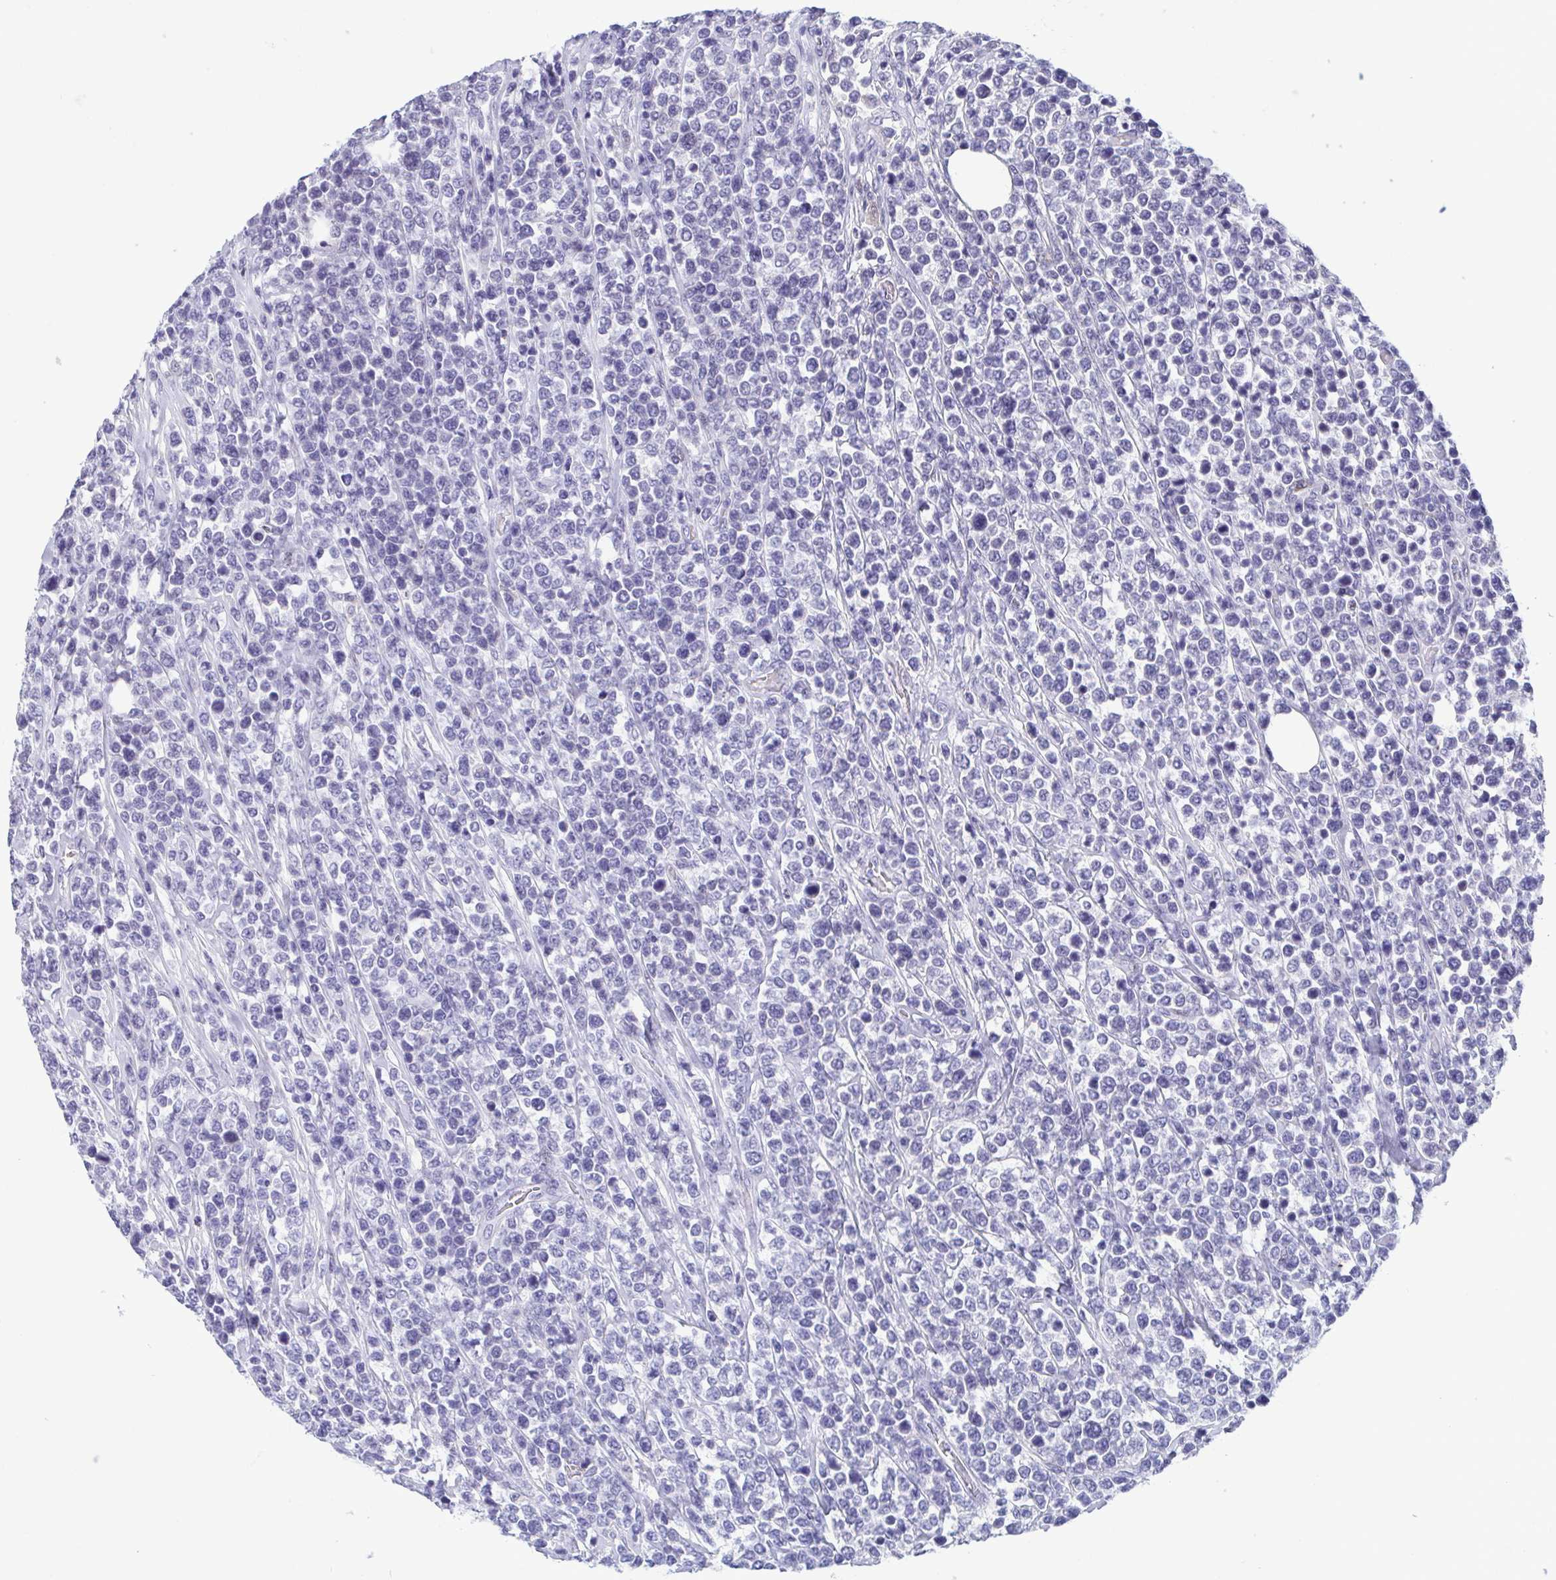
{"staining": {"intensity": "negative", "quantity": "none", "location": "none"}, "tissue": "lymphoma", "cell_type": "Tumor cells", "image_type": "cancer", "snomed": [{"axis": "morphology", "description": "Malignant lymphoma, non-Hodgkin's type, High grade"}, {"axis": "topography", "description": "Soft tissue"}], "caption": "Histopathology image shows no significant protein positivity in tumor cells of lymphoma.", "gene": "PERM1", "patient": {"sex": "female", "age": 56}}